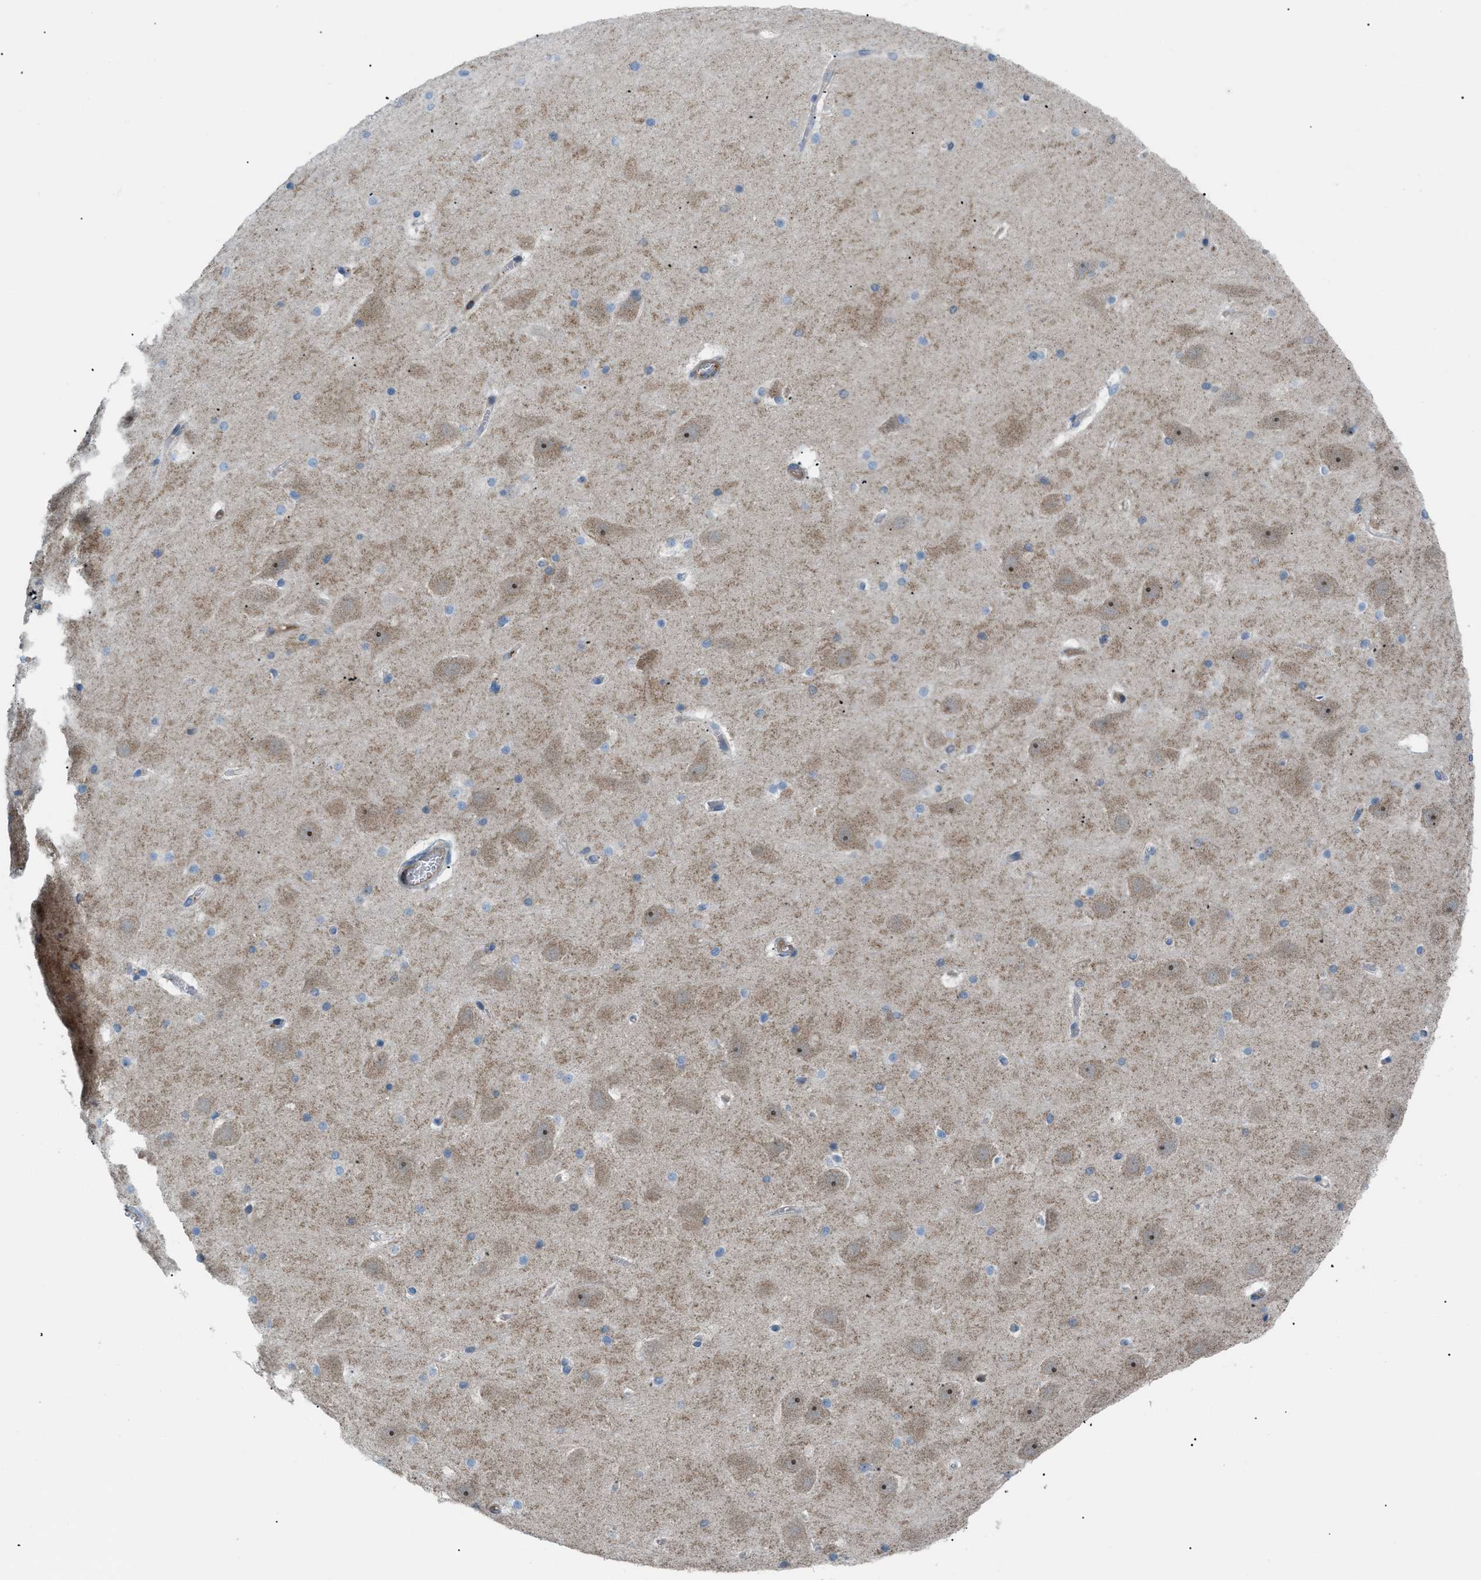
{"staining": {"intensity": "negative", "quantity": "none", "location": "none"}, "tissue": "hippocampus", "cell_type": "Glial cells", "image_type": "normal", "snomed": [{"axis": "morphology", "description": "Normal tissue, NOS"}, {"axis": "topography", "description": "Hippocampus"}], "caption": "Immunohistochemistry of normal human hippocampus displays no staining in glial cells. (DAB immunohistochemistry (IHC), high magnification).", "gene": "ATP2A3", "patient": {"sex": "male", "age": 45}}